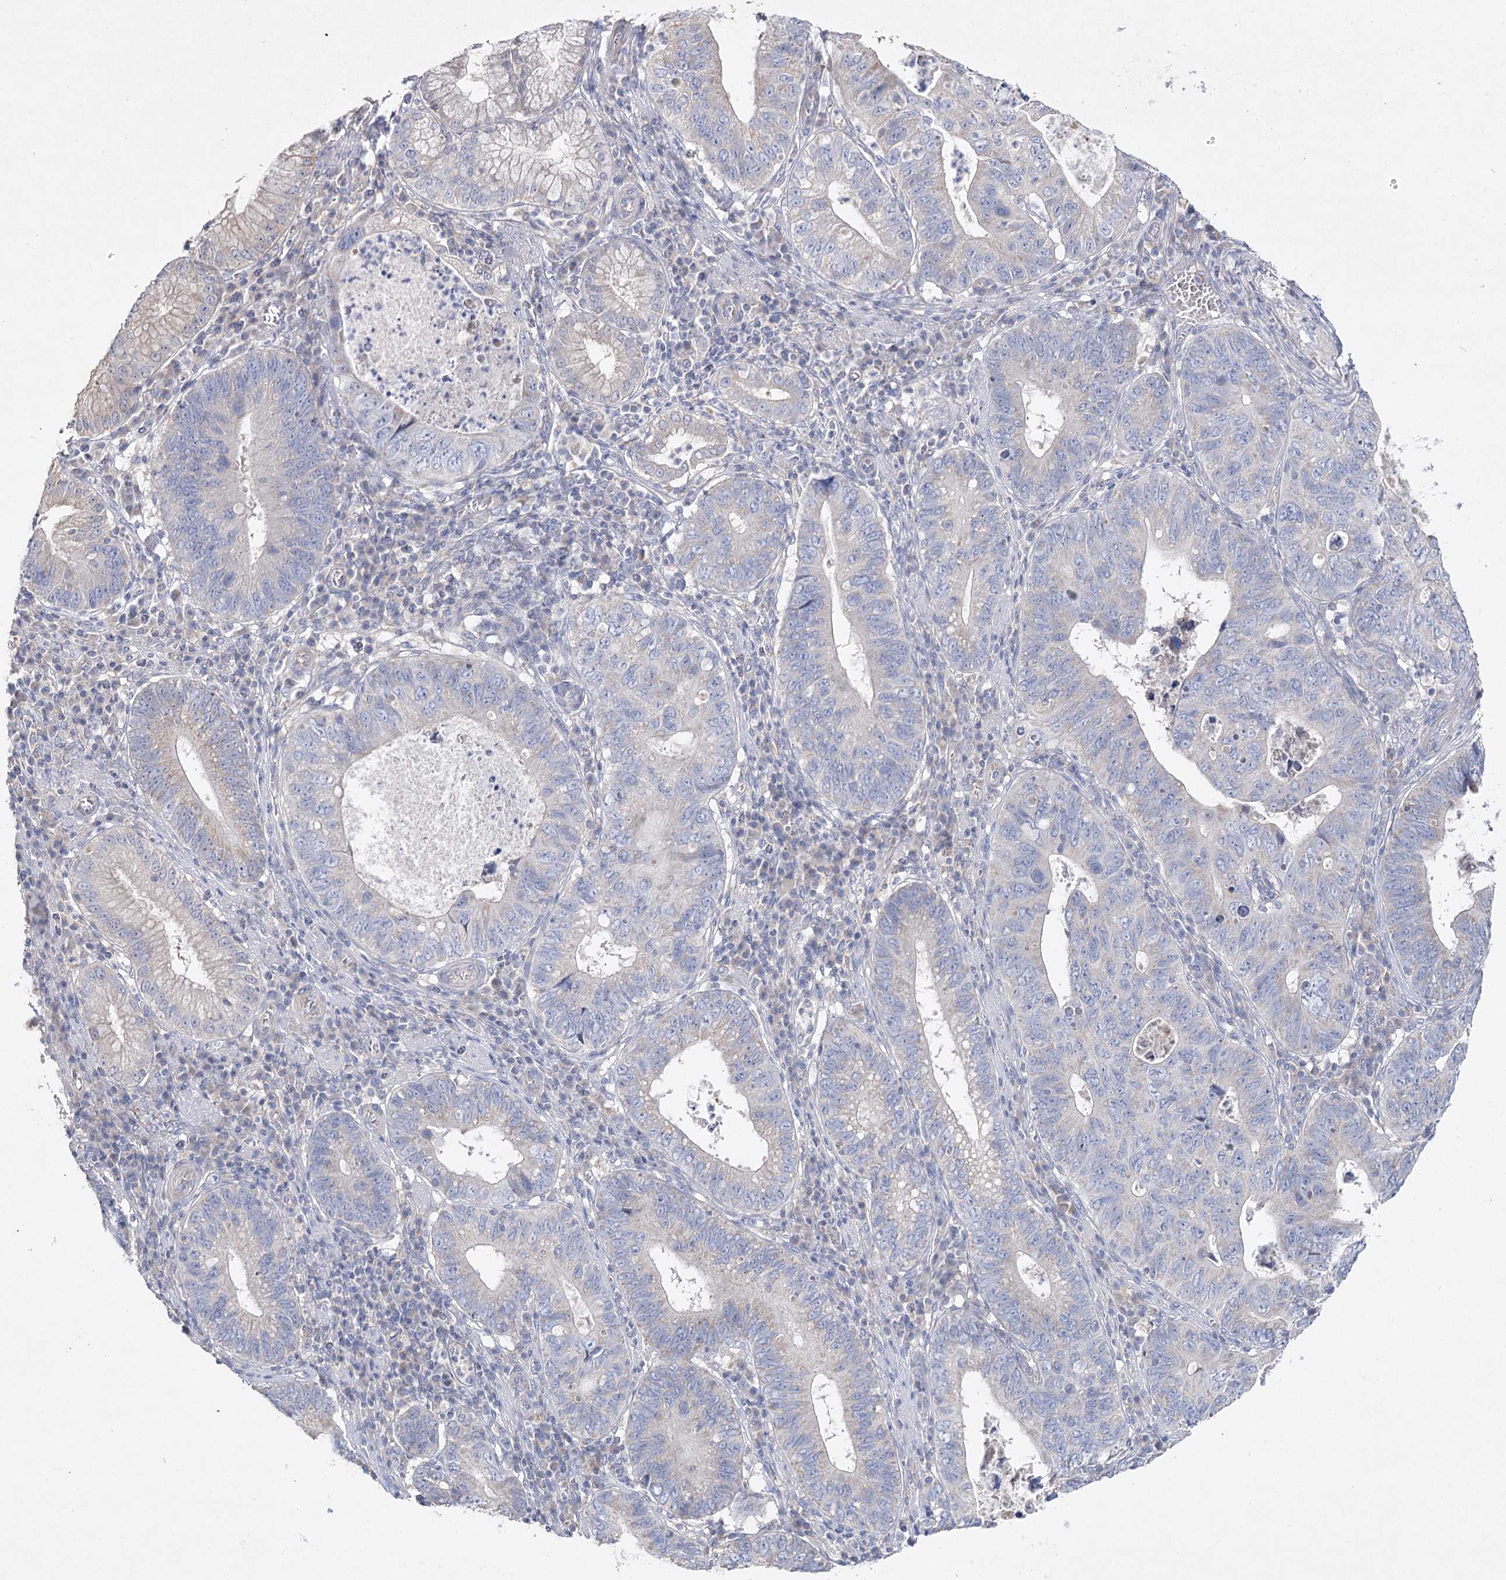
{"staining": {"intensity": "weak", "quantity": "<25%", "location": "cytoplasmic/membranous"}, "tissue": "stomach cancer", "cell_type": "Tumor cells", "image_type": "cancer", "snomed": [{"axis": "morphology", "description": "Adenocarcinoma, NOS"}, {"axis": "topography", "description": "Stomach"}], "caption": "This is an IHC image of human stomach cancer. There is no expression in tumor cells.", "gene": "TMEM187", "patient": {"sex": "male", "age": 59}}